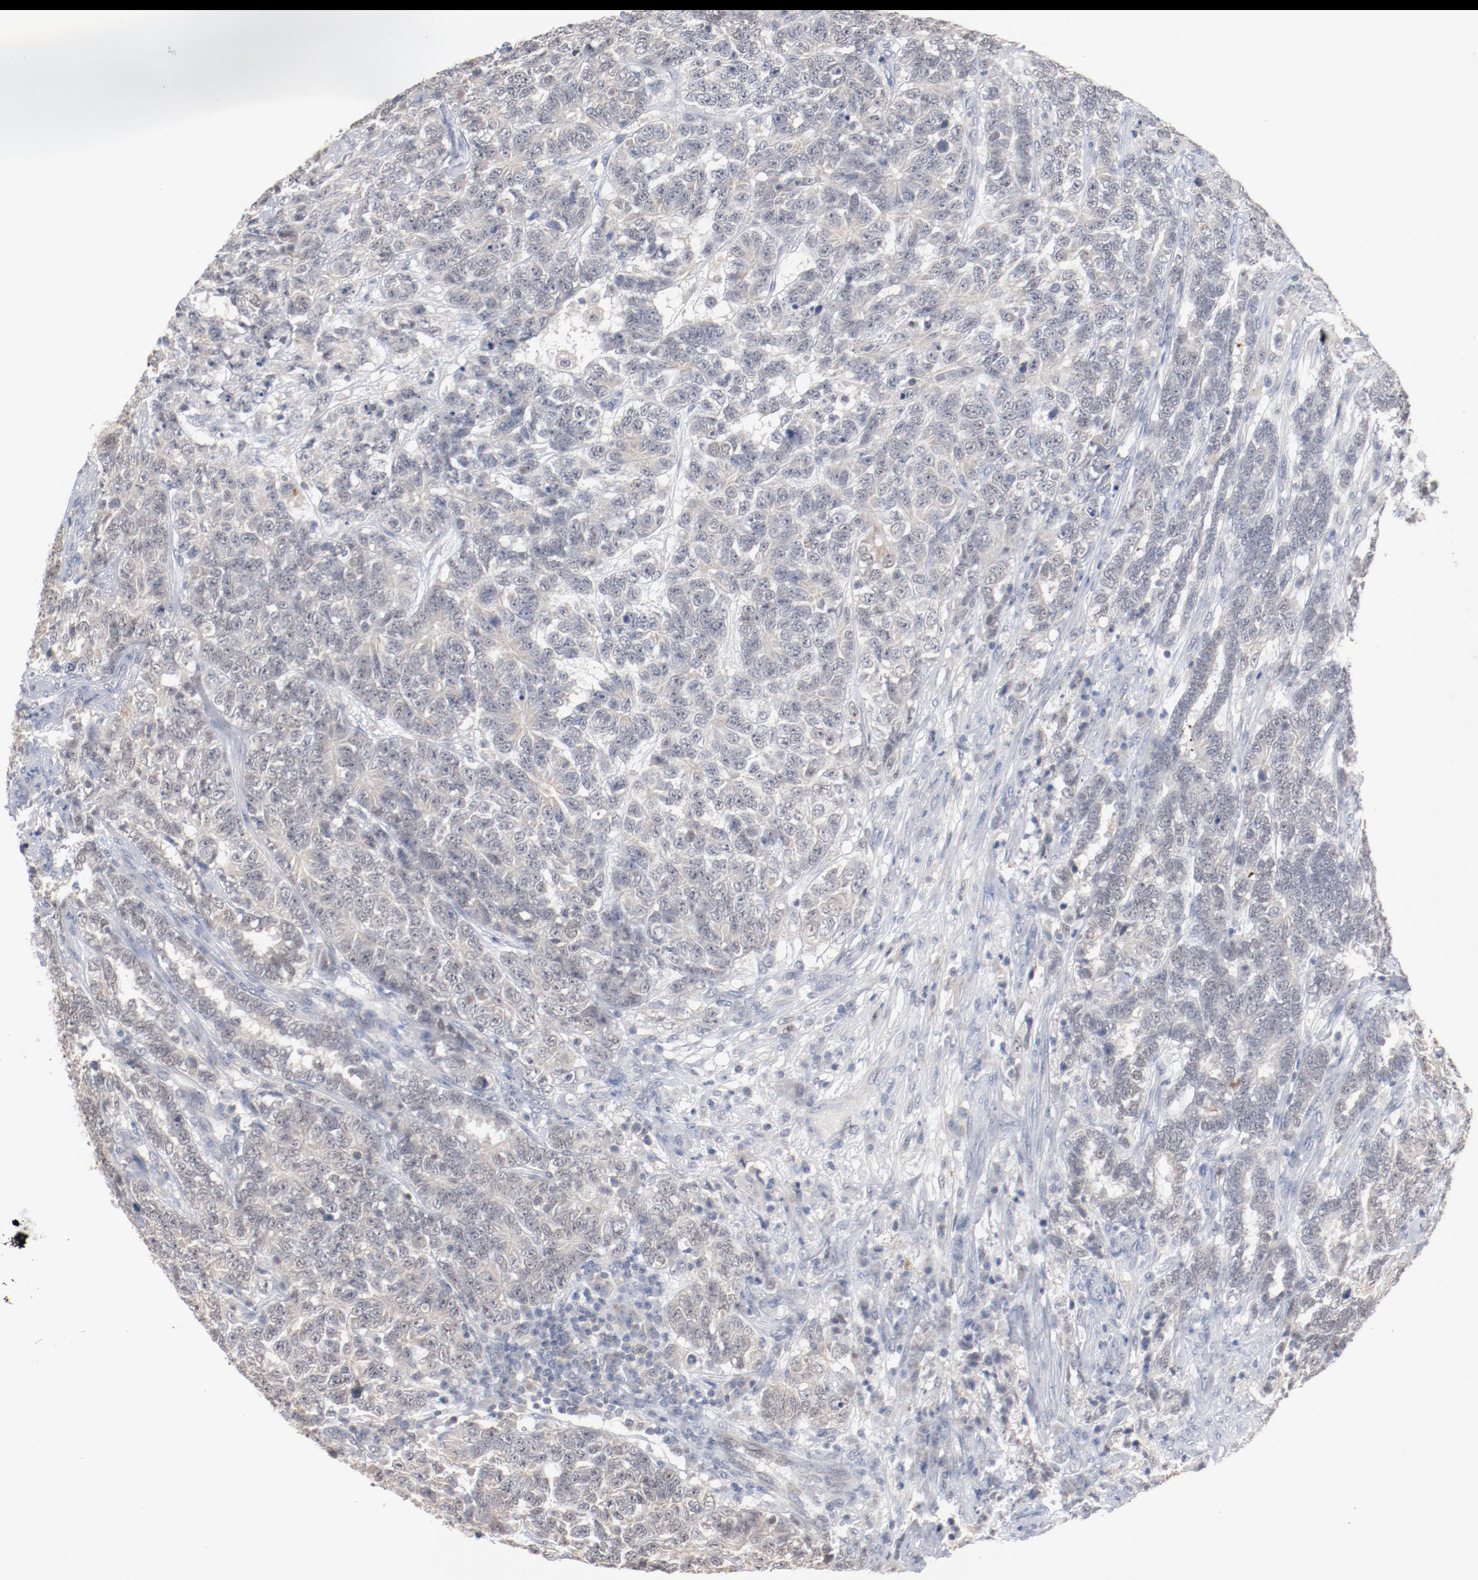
{"staining": {"intensity": "negative", "quantity": "none", "location": "none"}, "tissue": "testis cancer", "cell_type": "Tumor cells", "image_type": "cancer", "snomed": [{"axis": "morphology", "description": "Carcinoma, Embryonal, NOS"}, {"axis": "topography", "description": "Testis"}], "caption": "A high-resolution micrograph shows IHC staining of testis cancer (embryonal carcinoma), which displays no significant expression in tumor cells. Nuclei are stained in blue.", "gene": "ERICH1", "patient": {"sex": "male", "age": 26}}